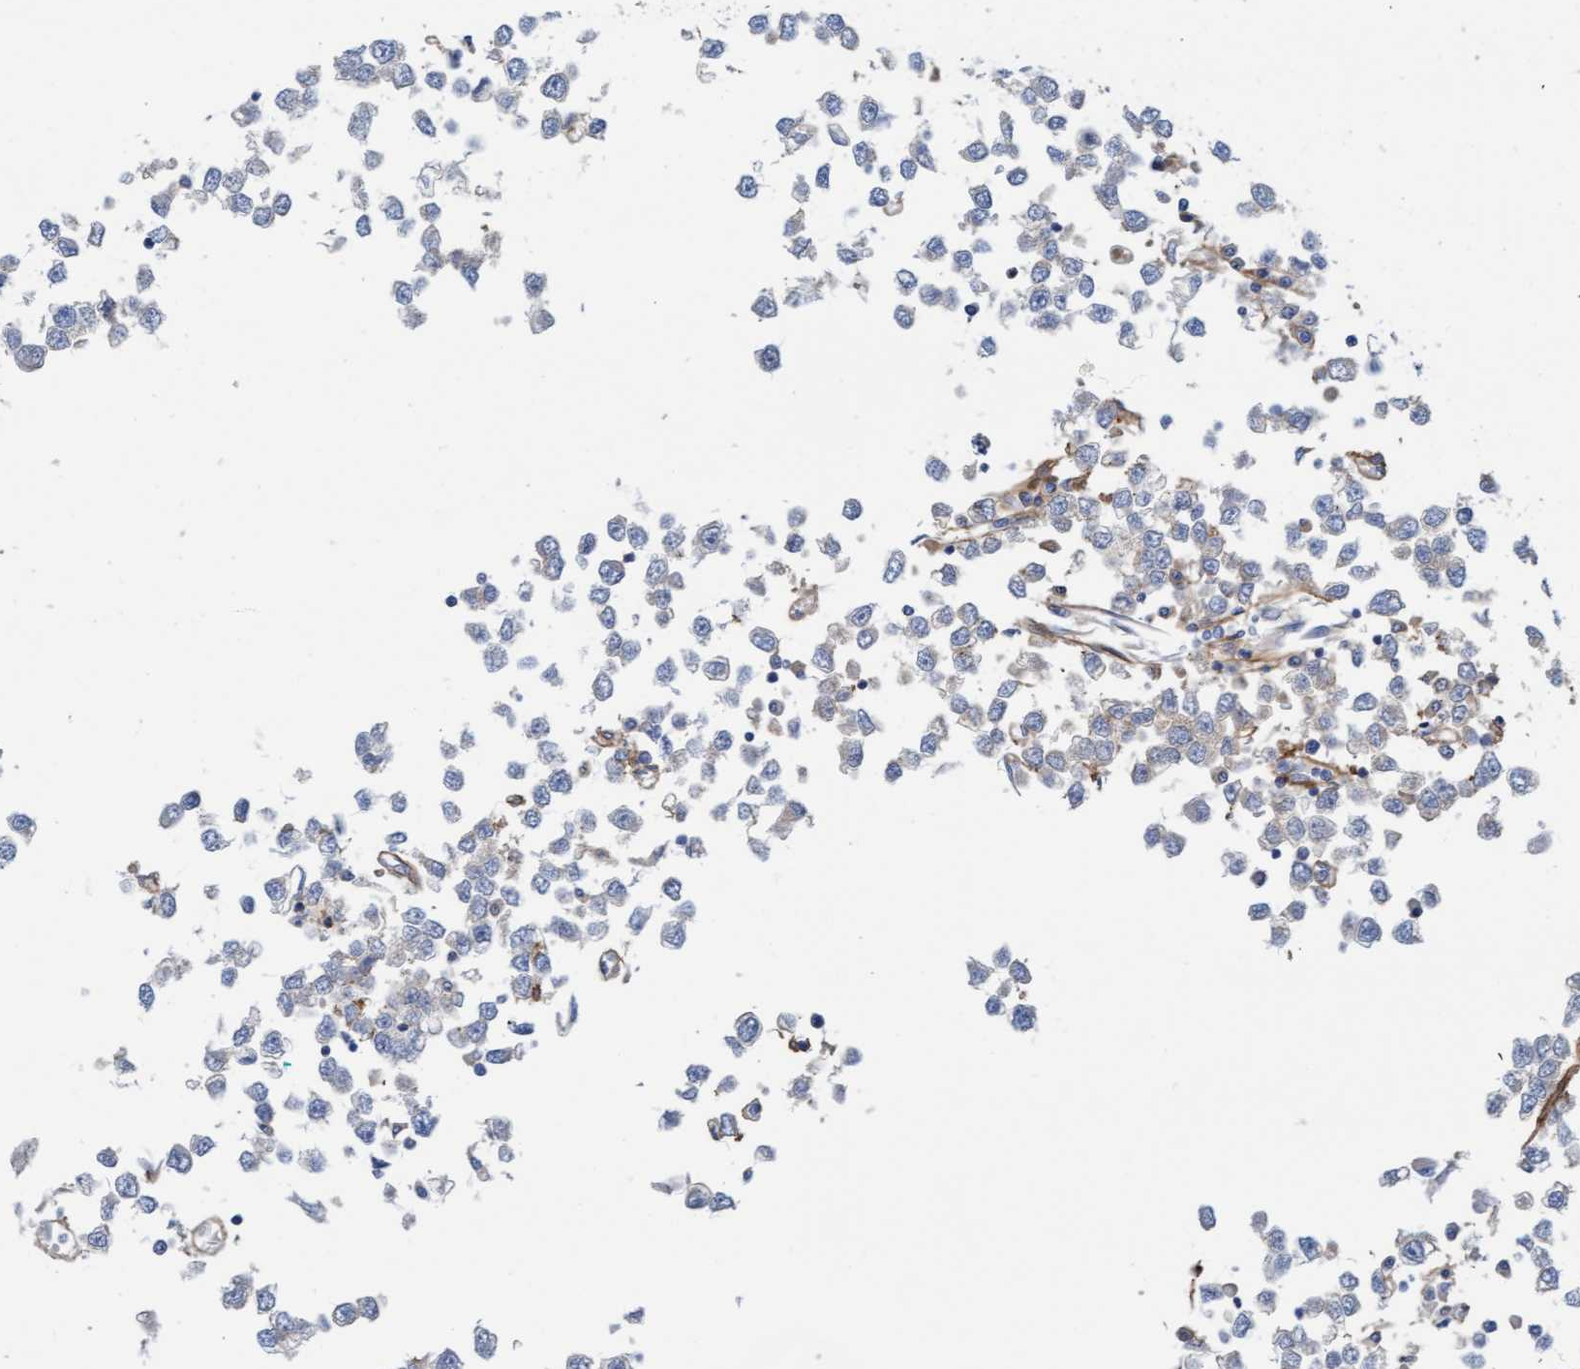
{"staining": {"intensity": "negative", "quantity": "none", "location": "none"}, "tissue": "testis cancer", "cell_type": "Tumor cells", "image_type": "cancer", "snomed": [{"axis": "morphology", "description": "Seminoma, NOS"}, {"axis": "topography", "description": "Testis"}], "caption": "A high-resolution photomicrograph shows IHC staining of testis cancer (seminoma), which reveals no significant expression in tumor cells. (Stains: DAB (3,3'-diaminobenzidine) immunohistochemistry (IHC) with hematoxylin counter stain, Microscopy: brightfield microscopy at high magnification).", "gene": "CDK5RAP3", "patient": {"sex": "male", "age": 65}}